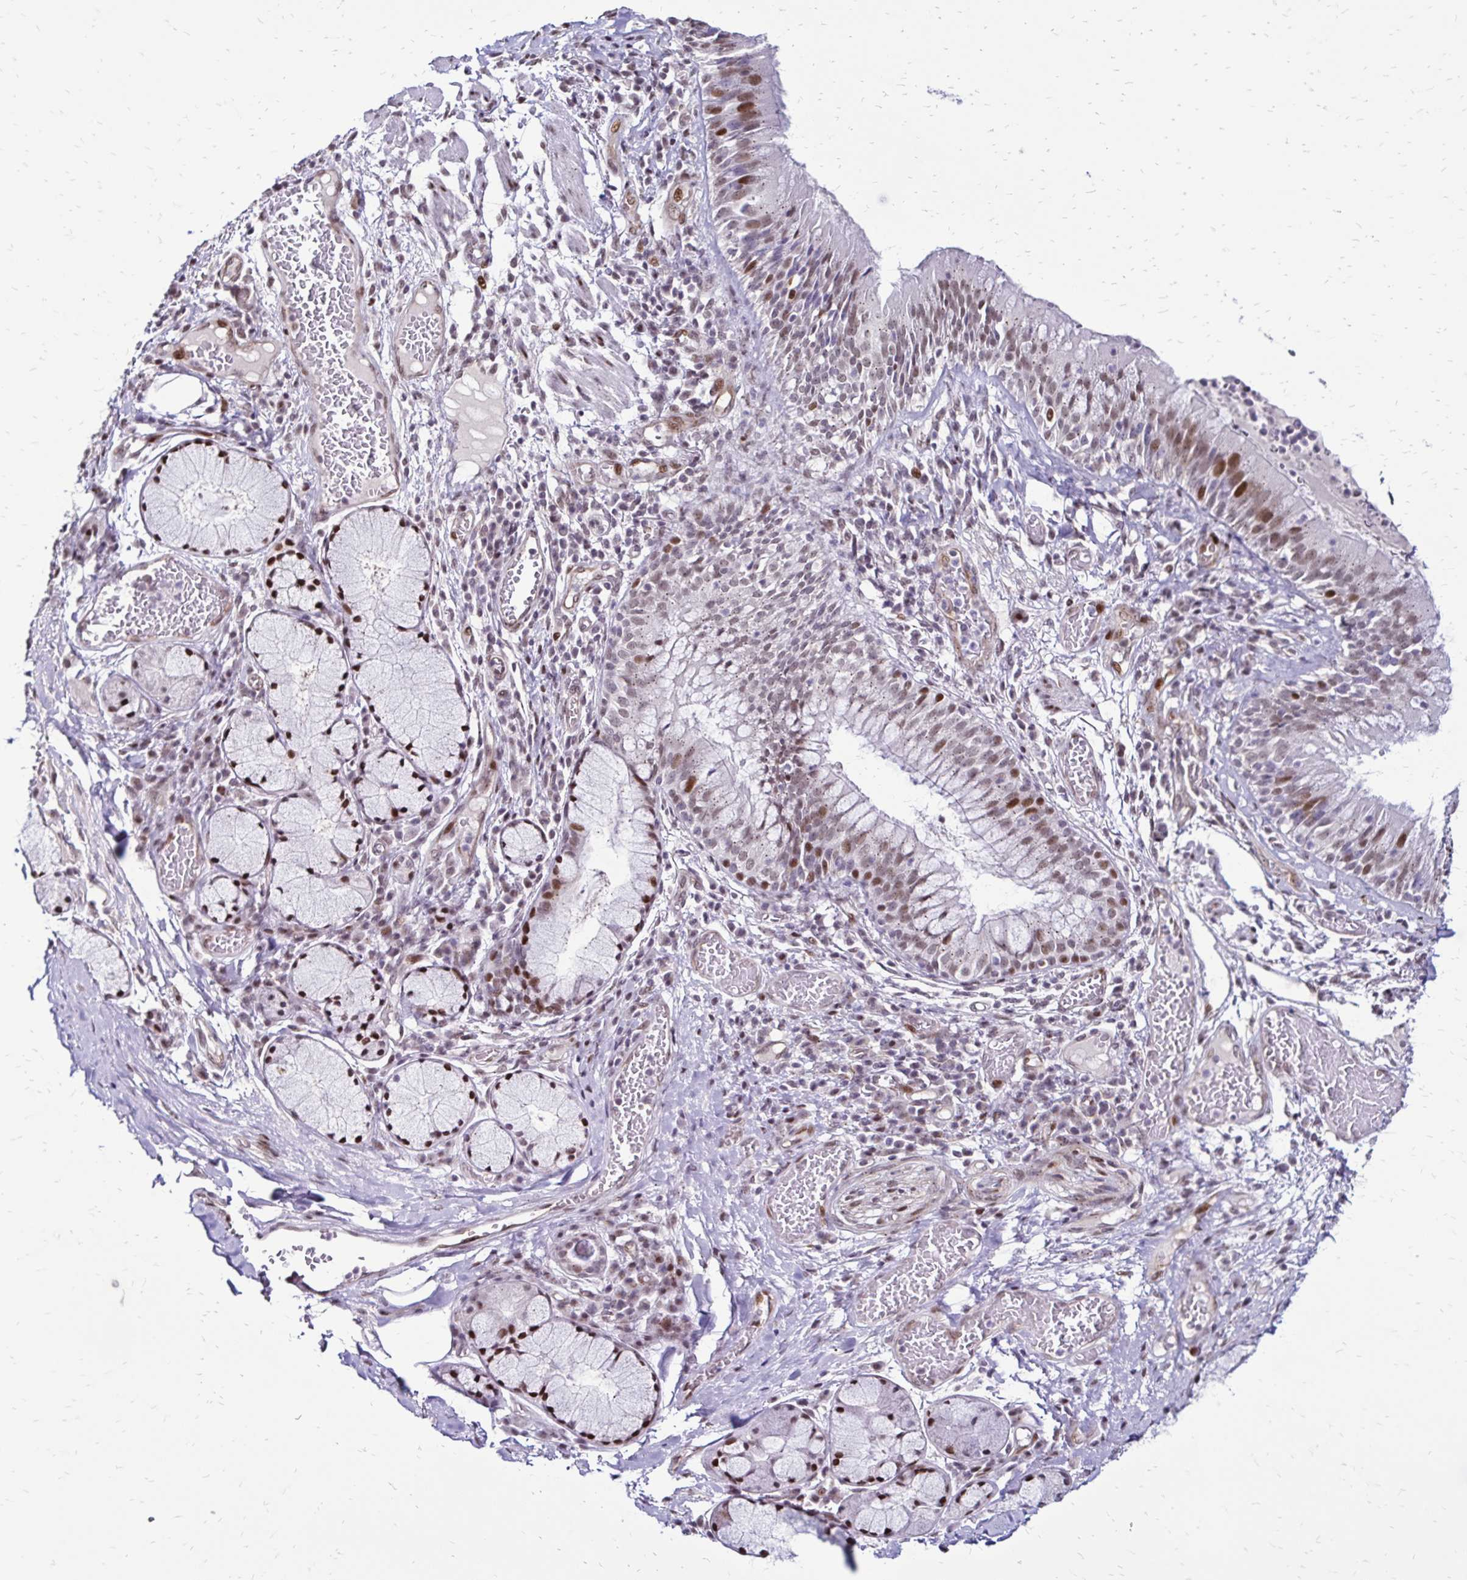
{"staining": {"intensity": "negative", "quantity": "none", "location": "none"}, "tissue": "soft tissue", "cell_type": "Chondrocytes", "image_type": "normal", "snomed": [{"axis": "morphology", "description": "Normal tissue, NOS"}, {"axis": "topography", "description": "Cartilage tissue"}, {"axis": "topography", "description": "Bronchus"}], "caption": "The histopathology image shows no staining of chondrocytes in benign soft tissue.", "gene": "TOB1", "patient": {"sex": "male", "age": 56}}